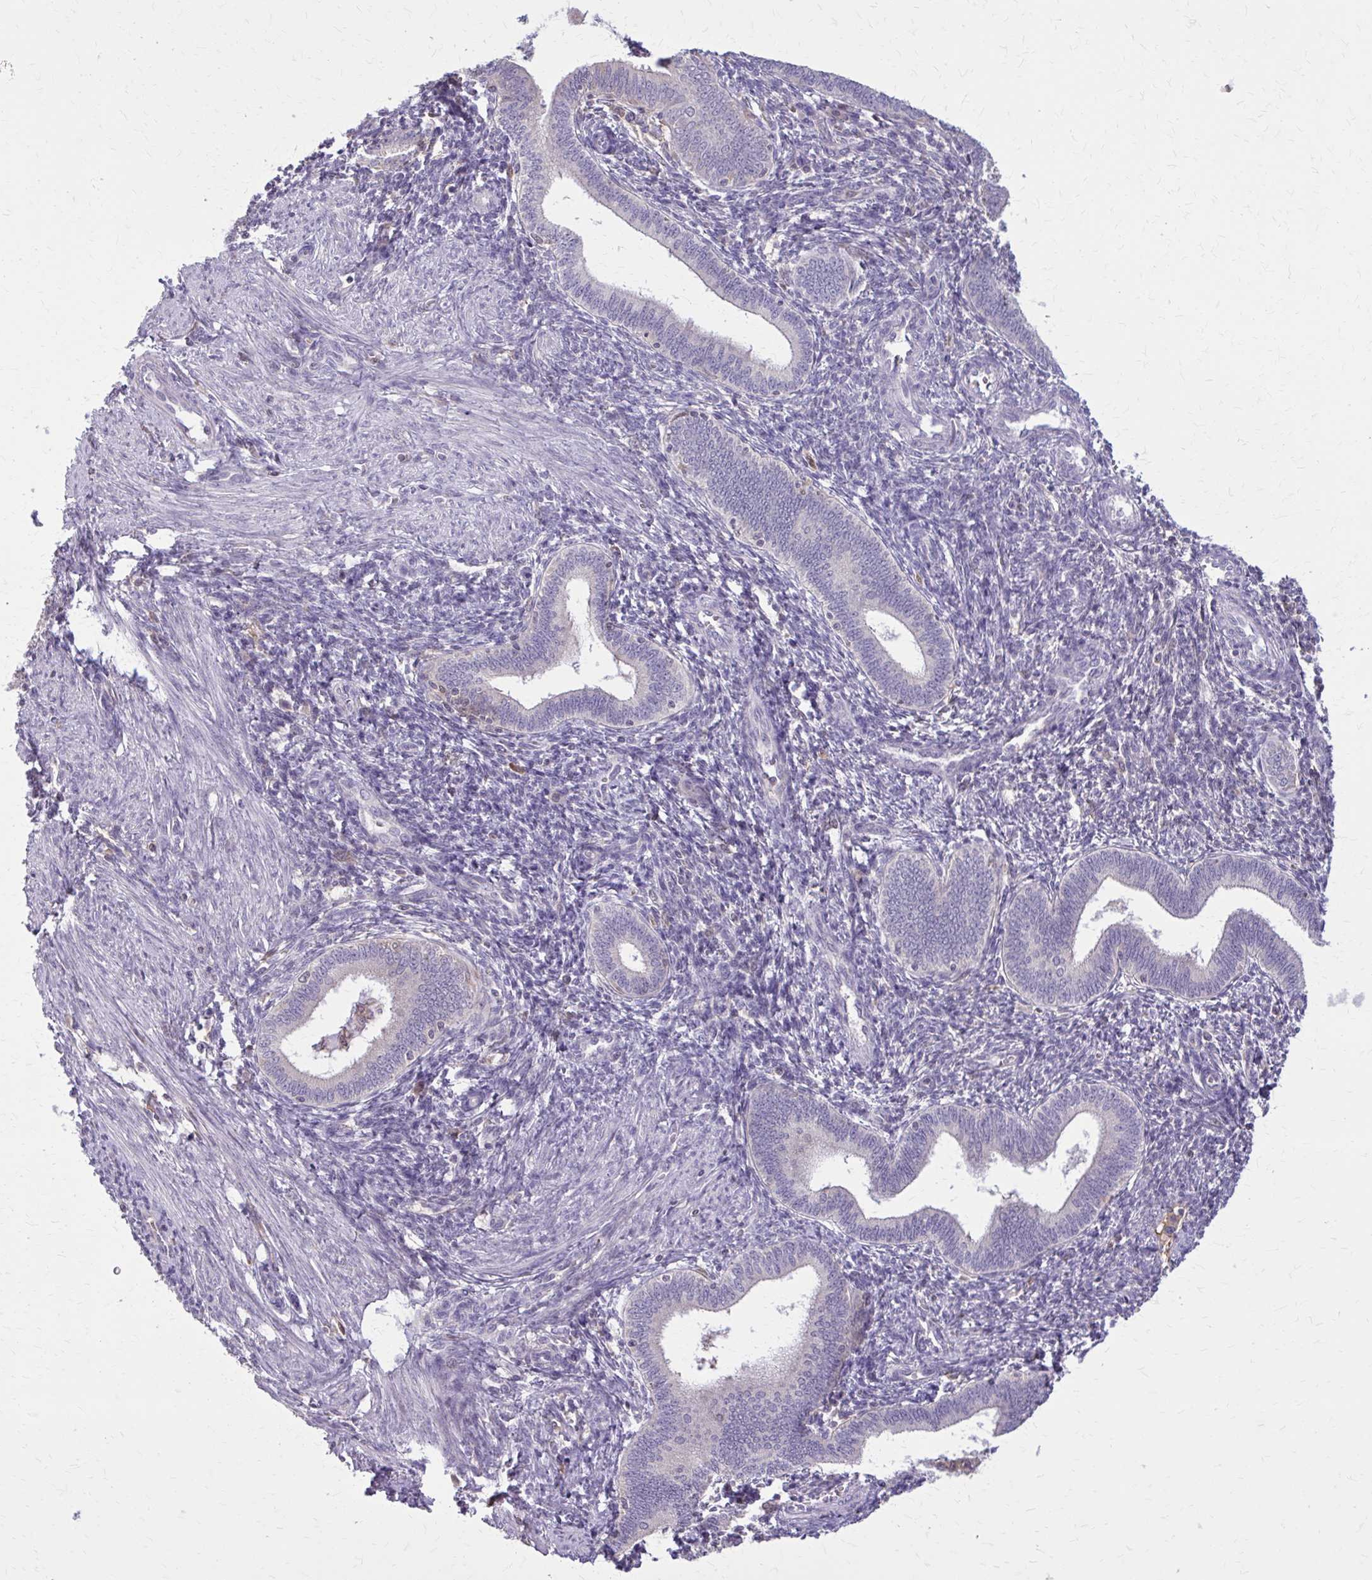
{"staining": {"intensity": "weak", "quantity": "<25%", "location": "cytoplasmic/membranous"}, "tissue": "endometrium", "cell_type": "Cells in endometrial stroma", "image_type": "normal", "snomed": [{"axis": "morphology", "description": "Normal tissue, NOS"}, {"axis": "topography", "description": "Endometrium"}], "caption": "Protein analysis of normal endometrium reveals no significant staining in cells in endometrial stroma. (Immunohistochemistry (ihc), brightfield microscopy, high magnification).", "gene": "NRBF2", "patient": {"sex": "female", "age": 41}}